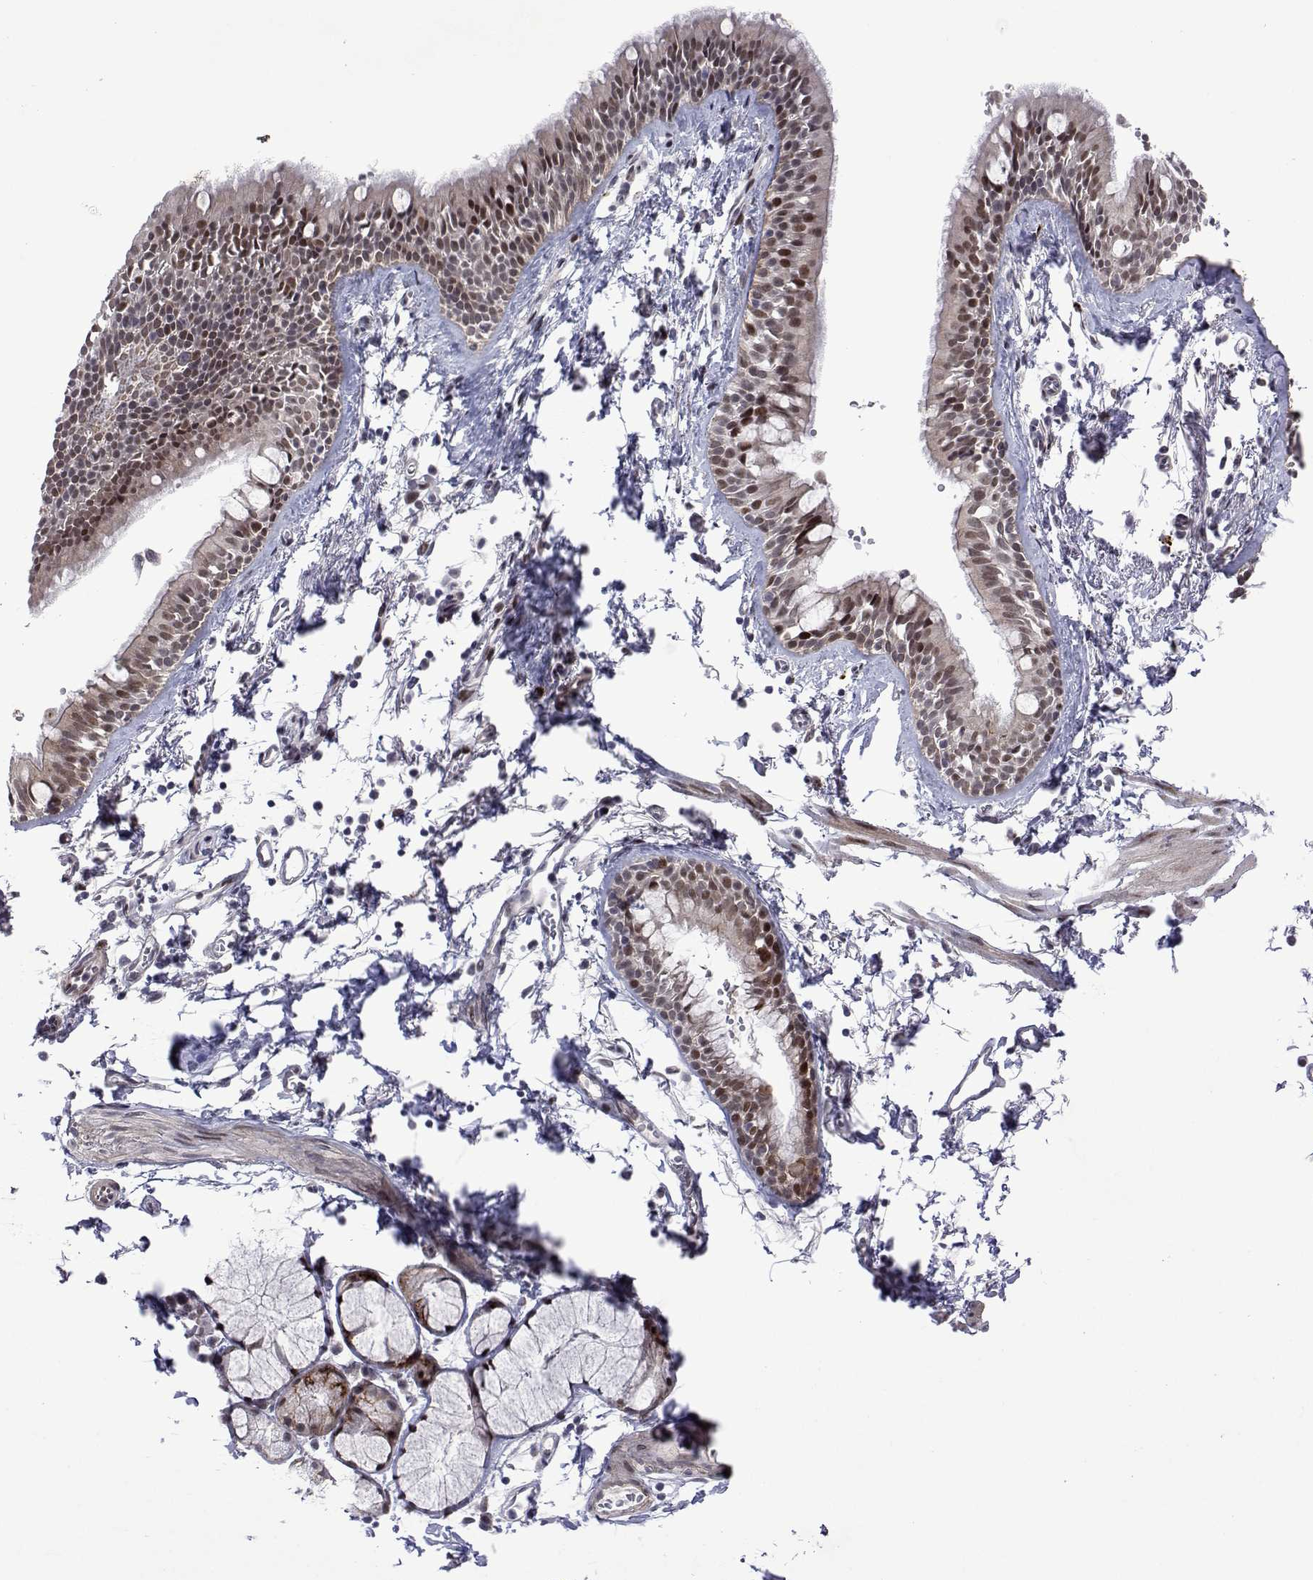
{"staining": {"intensity": "strong", "quantity": "25%-75%", "location": "nuclear"}, "tissue": "bronchus", "cell_type": "Respiratory epithelial cells", "image_type": "normal", "snomed": [{"axis": "morphology", "description": "Normal tissue, NOS"}, {"axis": "topography", "description": "Cartilage tissue"}, {"axis": "topography", "description": "Bronchus"}], "caption": "Brown immunohistochemical staining in normal bronchus reveals strong nuclear expression in approximately 25%-75% of respiratory epithelial cells.", "gene": "EFCAB3", "patient": {"sex": "female", "age": 59}}